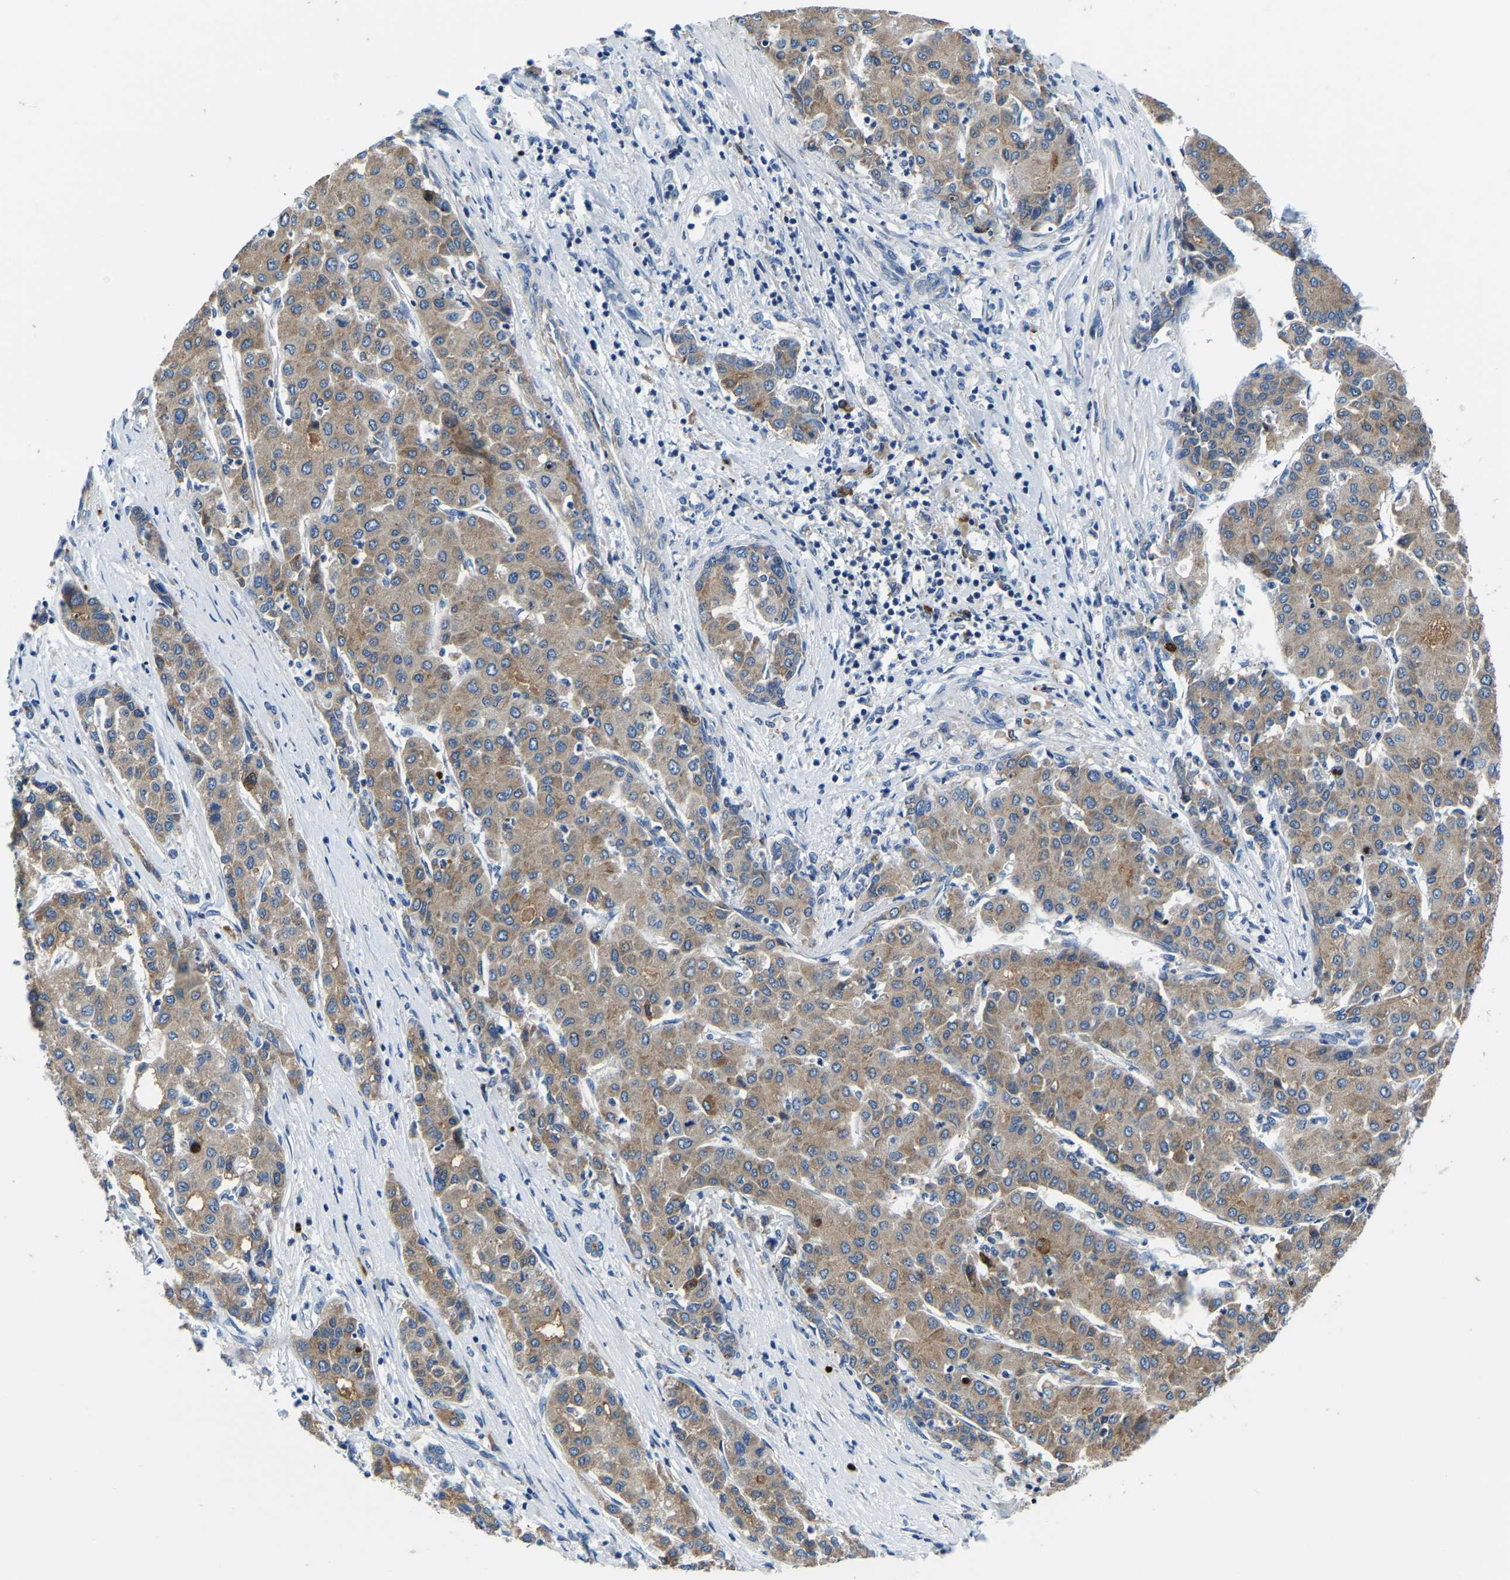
{"staining": {"intensity": "moderate", "quantity": ">75%", "location": "cytoplasmic/membranous"}, "tissue": "liver cancer", "cell_type": "Tumor cells", "image_type": "cancer", "snomed": [{"axis": "morphology", "description": "Carcinoma, Hepatocellular, NOS"}, {"axis": "topography", "description": "Liver"}], "caption": "IHC (DAB (3,3'-diaminobenzidine)) staining of hepatocellular carcinoma (liver) demonstrates moderate cytoplasmic/membranous protein expression in about >75% of tumor cells. The protein is shown in brown color, while the nuclei are stained blue.", "gene": "LIAS", "patient": {"sex": "male", "age": 65}}